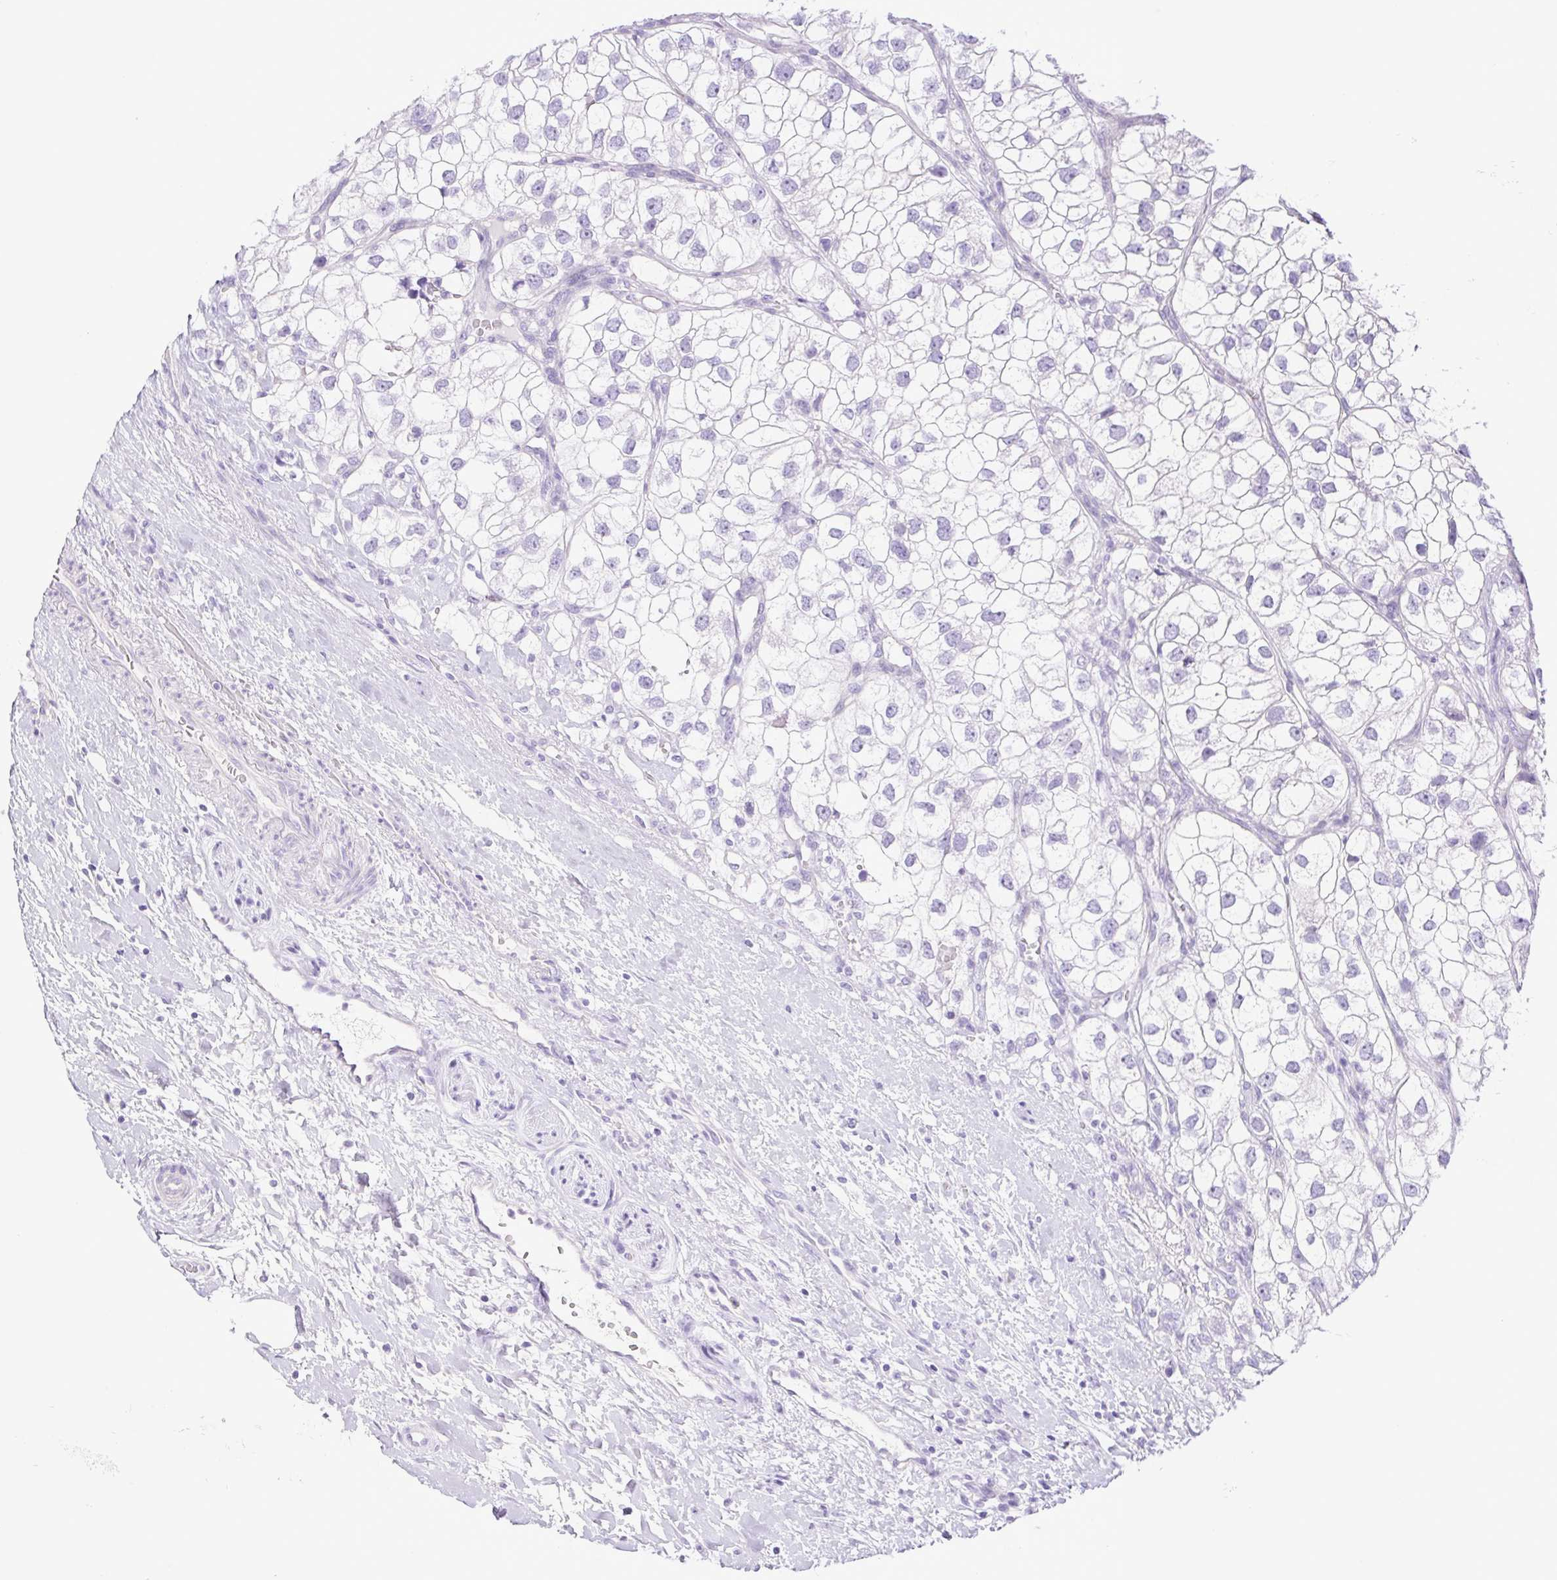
{"staining": {"intensity": "negative", "quantity": "none", "location": "none"}, "tissue": "renal cancer", "cell_type": "Tumor cells", "image_type": "cancer", "snomed": [{"axis": "morphology", "description": "Adenocarcinoma, NOS"}, {"axis": "topography", "description": "Kidney"}], "caption": "Tumor cells show no significant protein staining in renal cancer (adenocarcinoma).", "gene": "CDSN", "patient": {"sex": "male", "age": 59}}